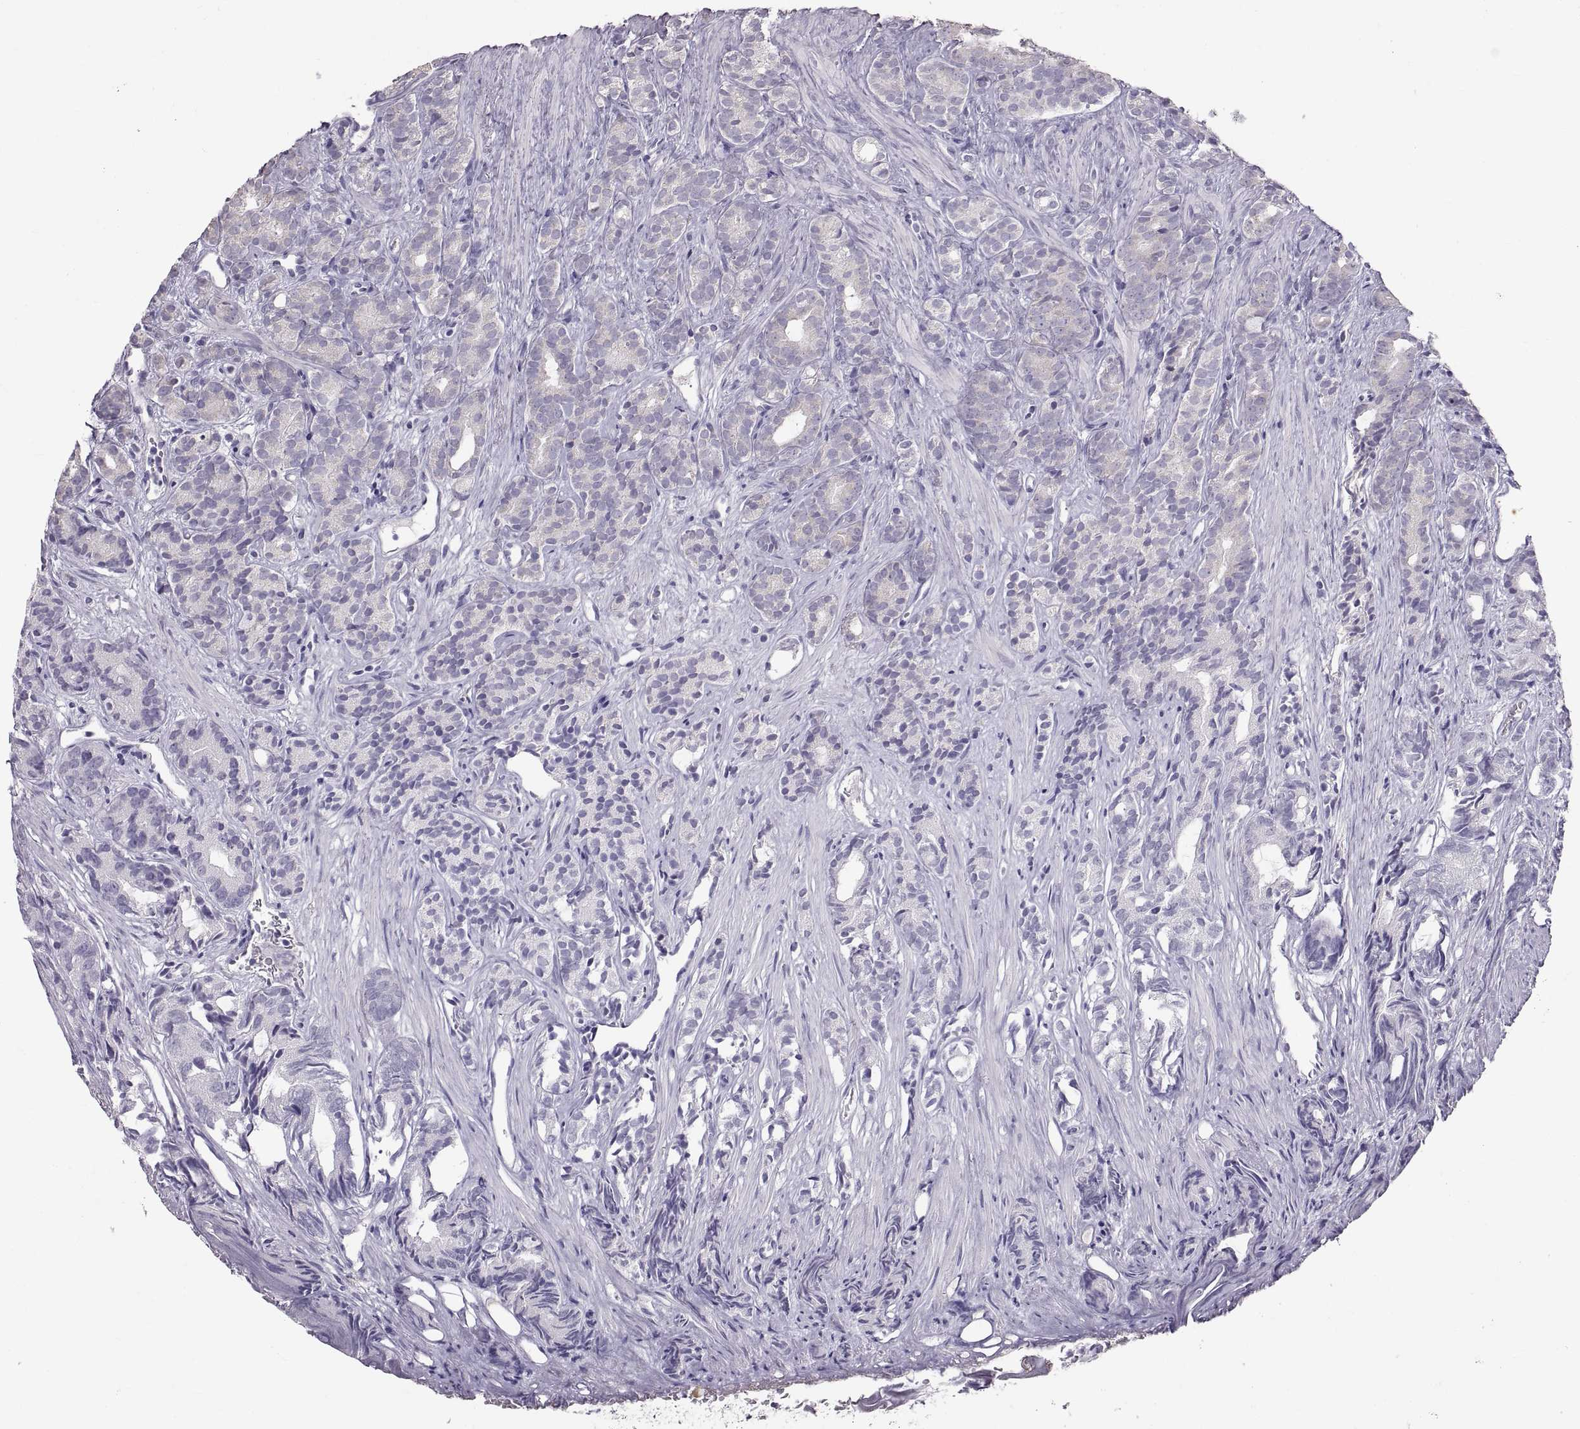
{"staining": {"intensity": "negative", "quantity": "none", "location": "none"}, "tissue": "prostate cancer", "cell_type": "Tumor cells", "image_type": "cancer", "snomed": [{"axis": "morphology", "description": "Adenocarcinoma, High grade"}, {"axis": "topography", "description": "Prostate"}], "caption": "The immunohistochemistry (IHC) photomicrograph has no significant staining in tumor cells of prostate cancer tissue. (DAB (3,3'-diaminobenzidine) IHC with hematoxylin counter stain).", "gene": "WBP2NL", "patient": {"sex": "male", "age": 84}}